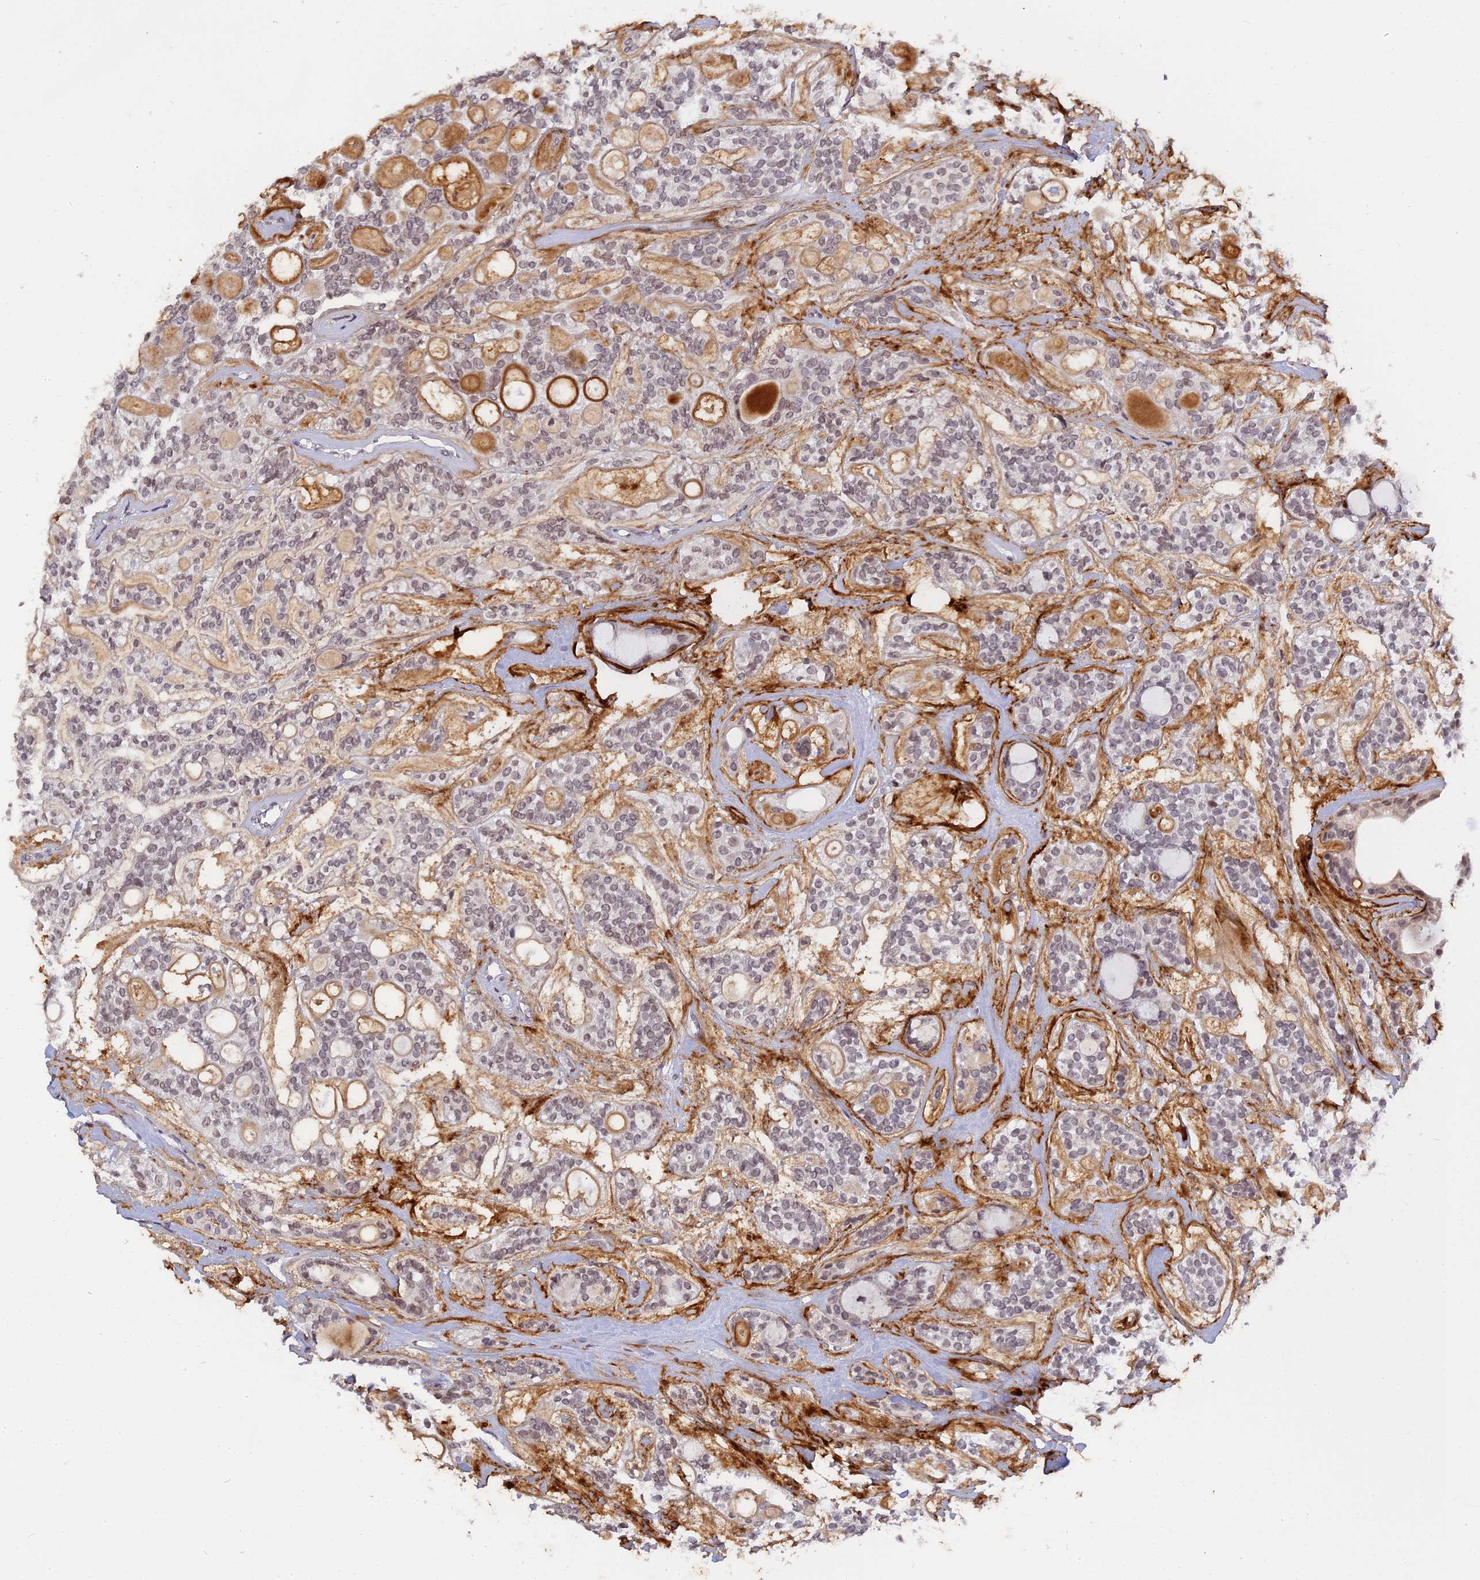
{"staining": {"intensity": "negative", "quantity": "none", "location": "none"}, "tissue": "head and neck cancer", "cell_type": "Tumor cells", "image_type": "cancer", "snomed": [{"axis": "morphology", "description": "Adenocarcinoma, NOS"}, {"axis": "topography", "description": "Head-Neck"}], "caption": "A histopathology image of human head and neck adenocarcinoma is negative for staining in tumor cells.", "gene": "PYGO1", "patient": {"sex": "male", "age": 66}}